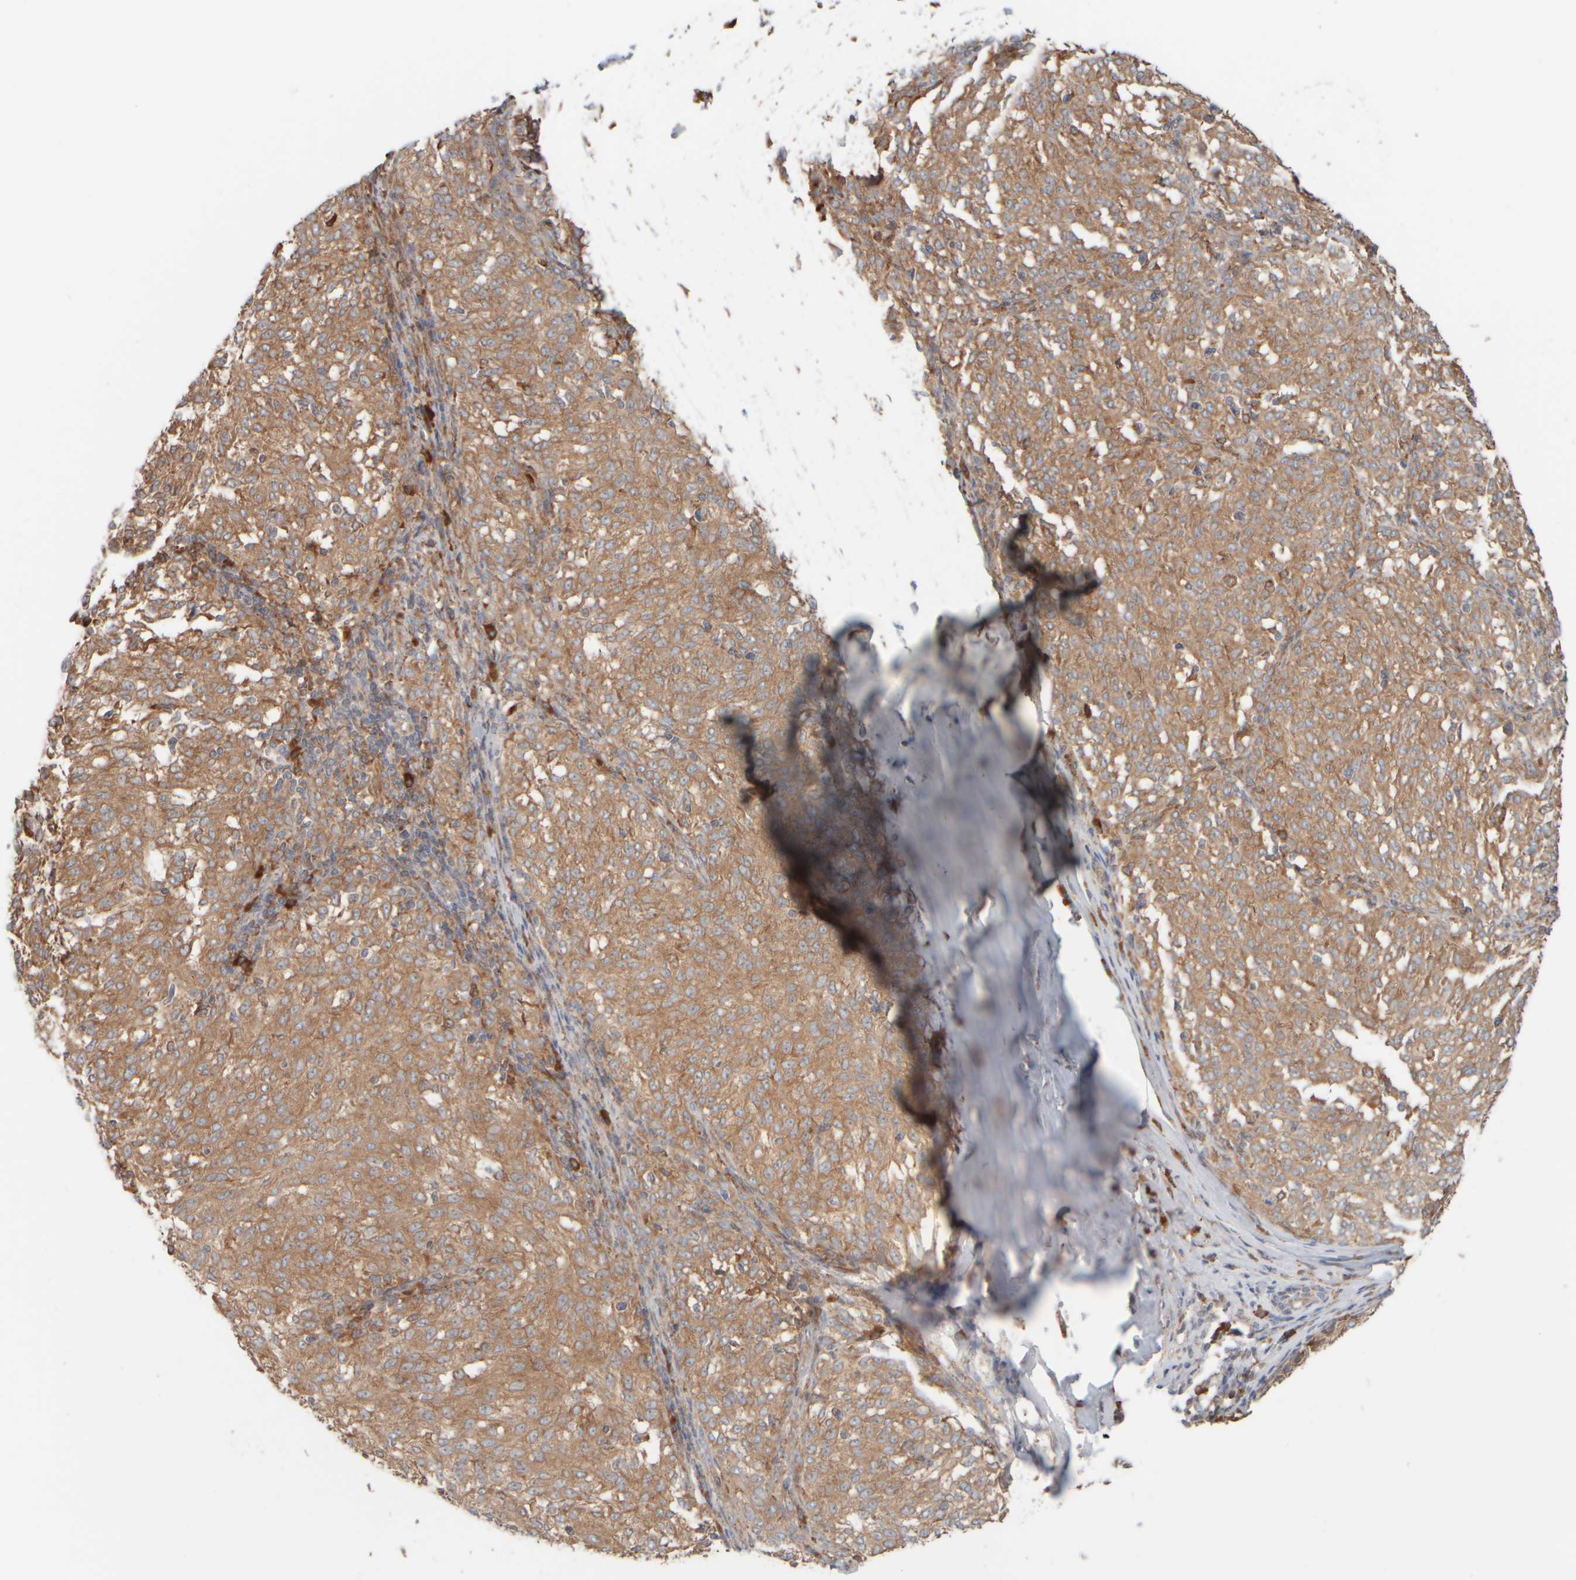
{"staining": {"intensity": "moderate", "quantity": ">75%", "location": "cytoplasmic/membranous"}, "tissue": "melanoma", "cell_type": "Tumor cells", "image_type": "cancer", "snomed": [{"axis": "morphology", "description": "Malignant melanoma, NOS"}, {"axis": "topography", "description": "Skin"}], "caption": "An image of malignant melanoma stained for a protein reveals moderate cytoplasmic/membranous brown staining in tumor cells.", "gene": "EIF2B3", "patient": {"sex": "female", "age": 72}}